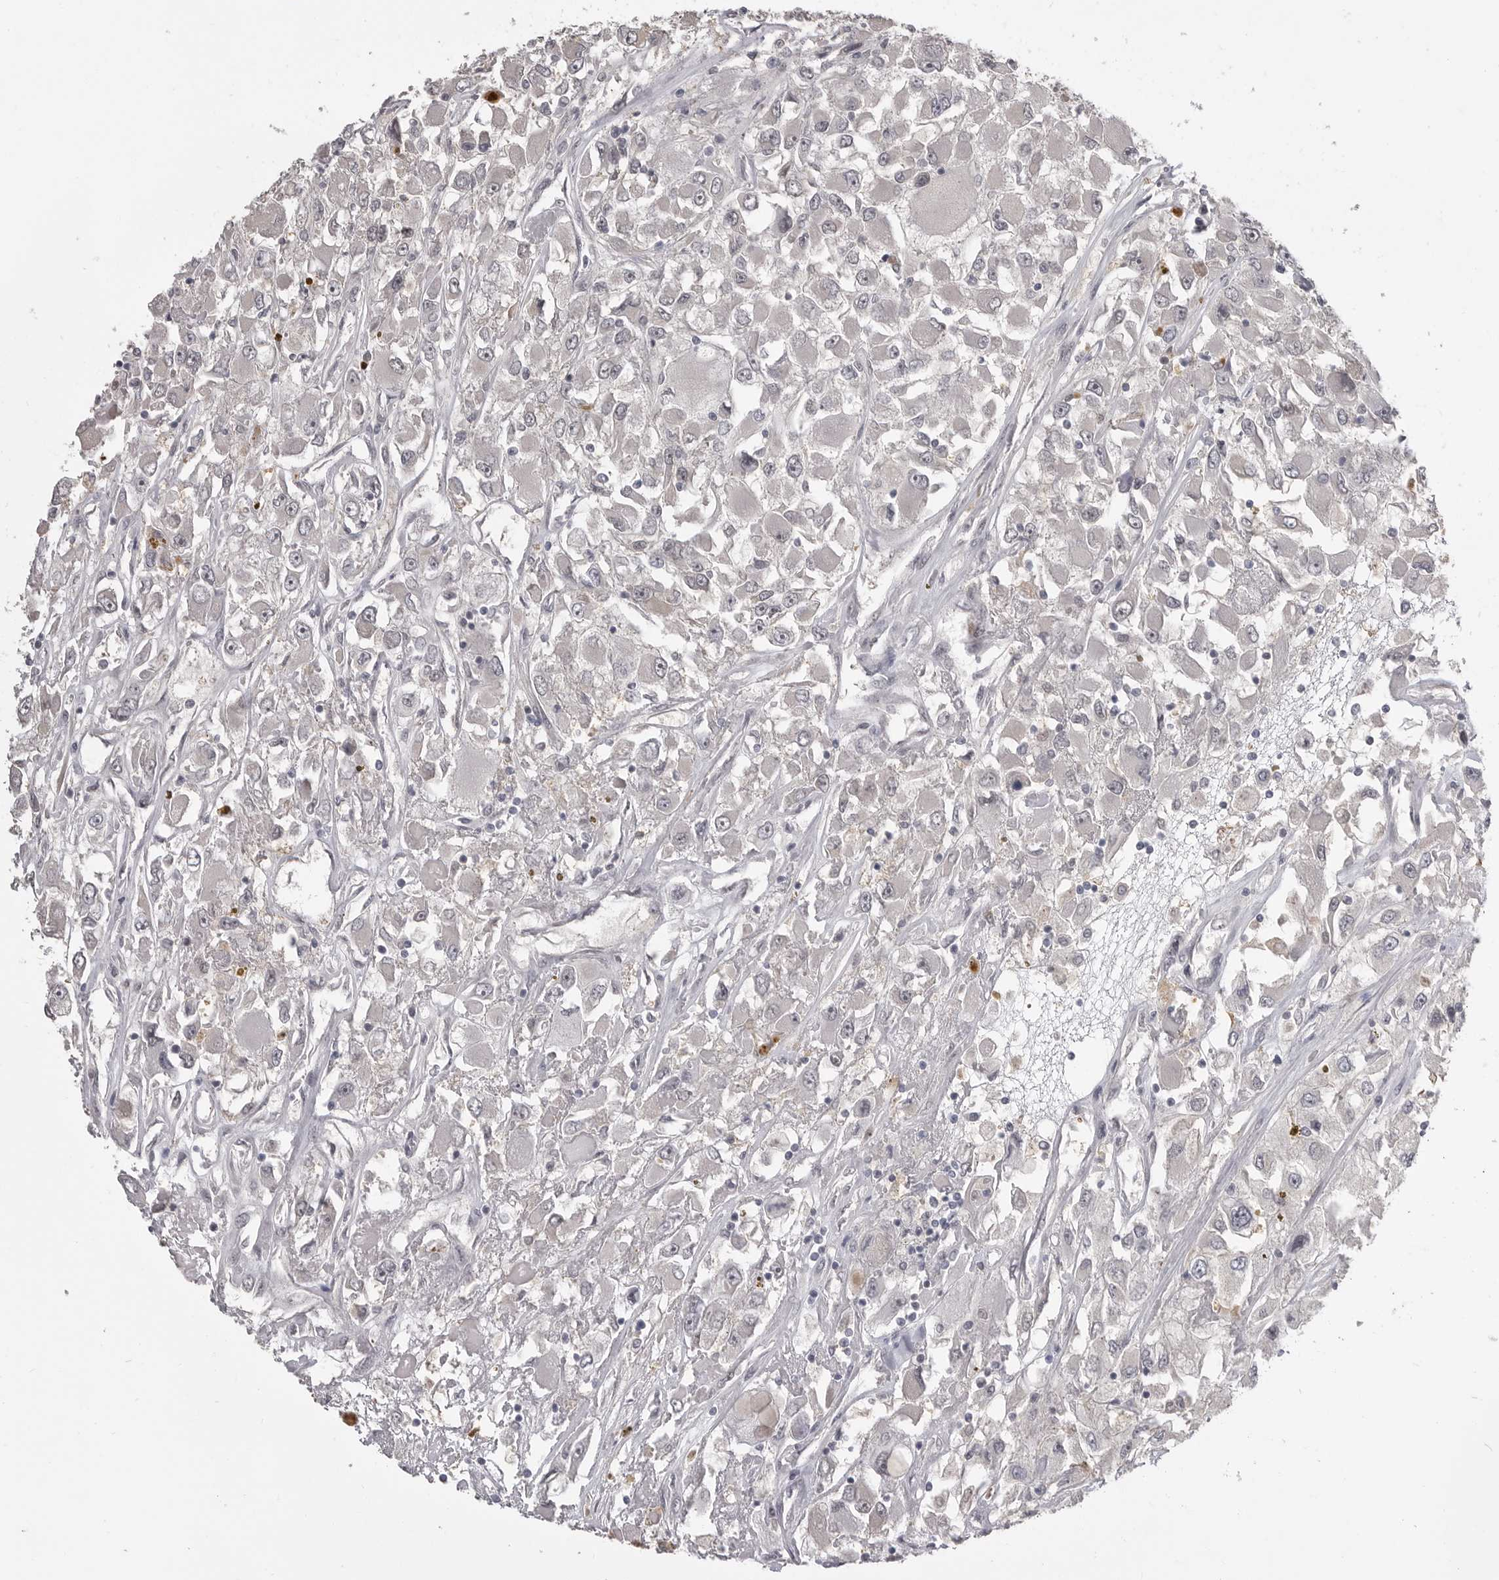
{"staining": {"intensity": "negative", "quantity": "none", "location": "none"}, "tissue": "renal cancer", "cell_type": "Tumor cells", "image_type": "cancer", "snomed": [{"axis": "morphology", "description": "Adenocarcinoma, NOS"}, {"axis": "topography", "description": "Kidney"}], "caption": "IHC of human adenocarcinoma (renal) reveals no positivity in tumor cells. (DAB (3,3'-diaminobenzidine) immunohistochemistry (IHC) visualized using brightfield microscopy, high magnification).", "gene": "PLEKHF1", "patient": {"sex": "female", "age": 52}}